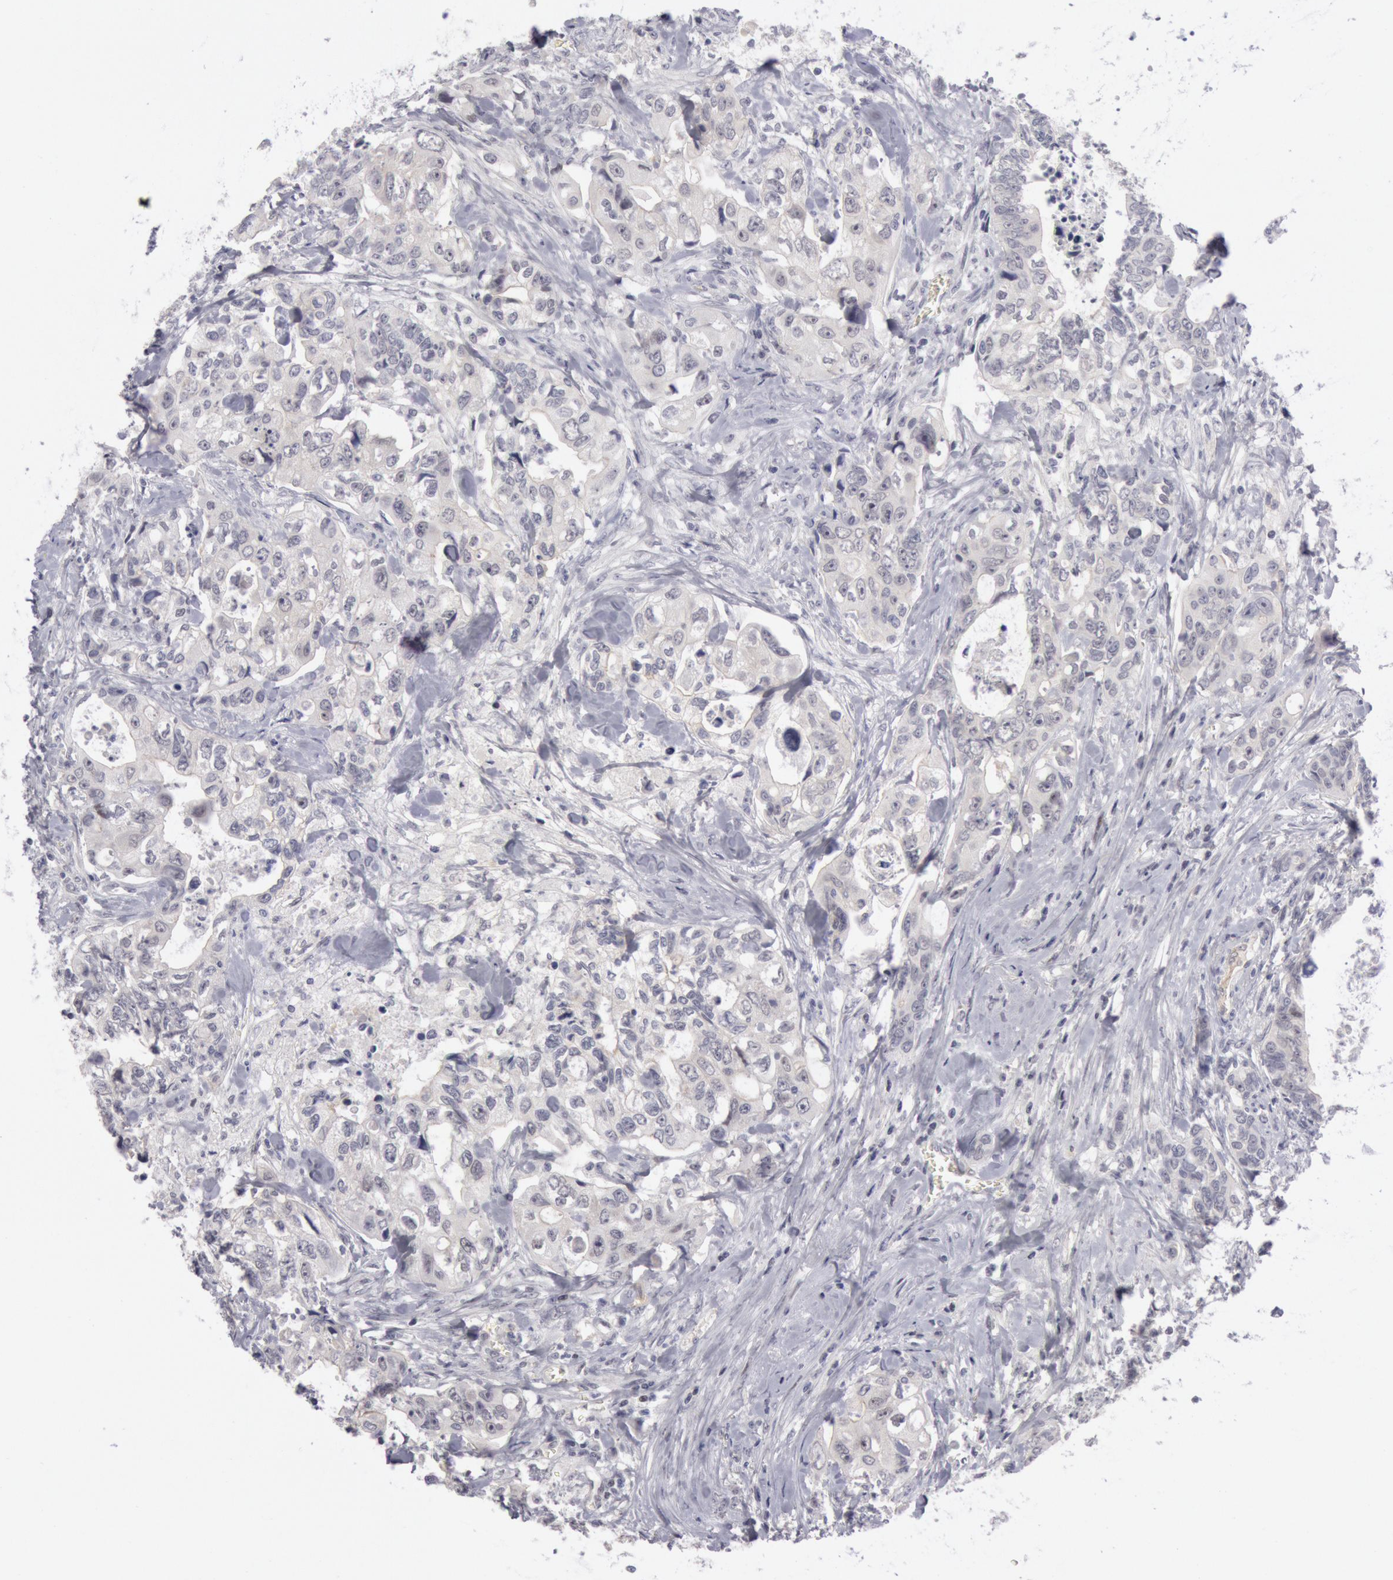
{"staining": {"intensity": "weak", "quantity": "<25%", "location": "cytoplasmic/membranous"}, "tissue": "colorectal cancer", "cell_type": "Tumor cells", "image_type": "cancer", "snomed": [{"axis": "morphology", "description": "Adenocarcinoma, NOS"}, {"axis": "topography", "description": "Rectum"}], "caption": "Protein analysis of colorectal cancer reveals no significant expression in tumor cells. (Brightfield microscopy of DAB immunohistochemistry at high magnification).", "gene": "JOSD1", "patient": {"sex": "female", "age": 57}}